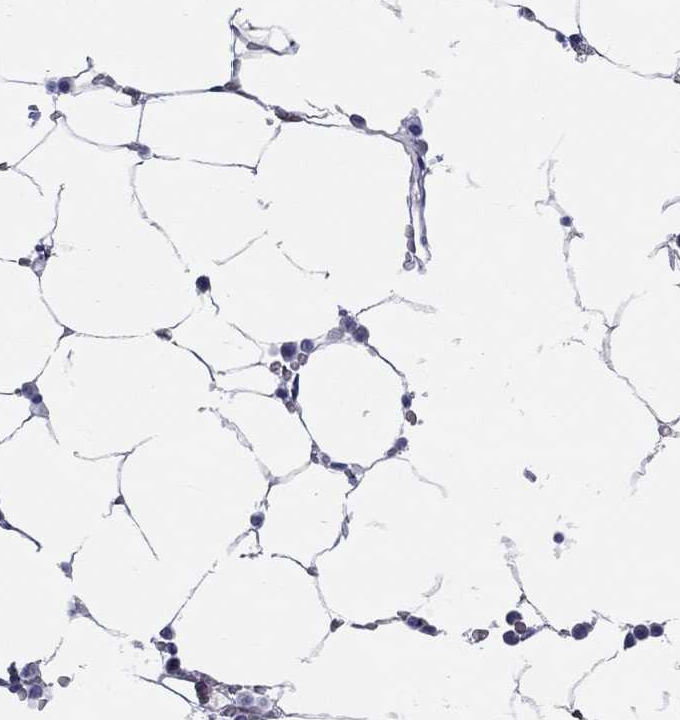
{"staining": {"intensity": "negative", "quantity": "none", "location": "none"}, "tissue": "bone marrow", "cell_type": "Hematopoietic cells", "image_type": "normal", "snomed": [{"axis": "morphology", "description": "Normal tissue, NOS"}, {"axis": "topography", "description": "Bone marrow"}], "caption": "The immunohistochemistry photomicrograph has no significant staining in hematopoietic cells of bone marrow. (Stains: DAB (3,3'-diaminobenzidine) immunohistochemistry (IHC) with hematoxylin counter stain, Microscopy: brightfield microscopy at high magnification).", "gene": "KIRREL2", "patient": {"sex": "female", "age": 52}}